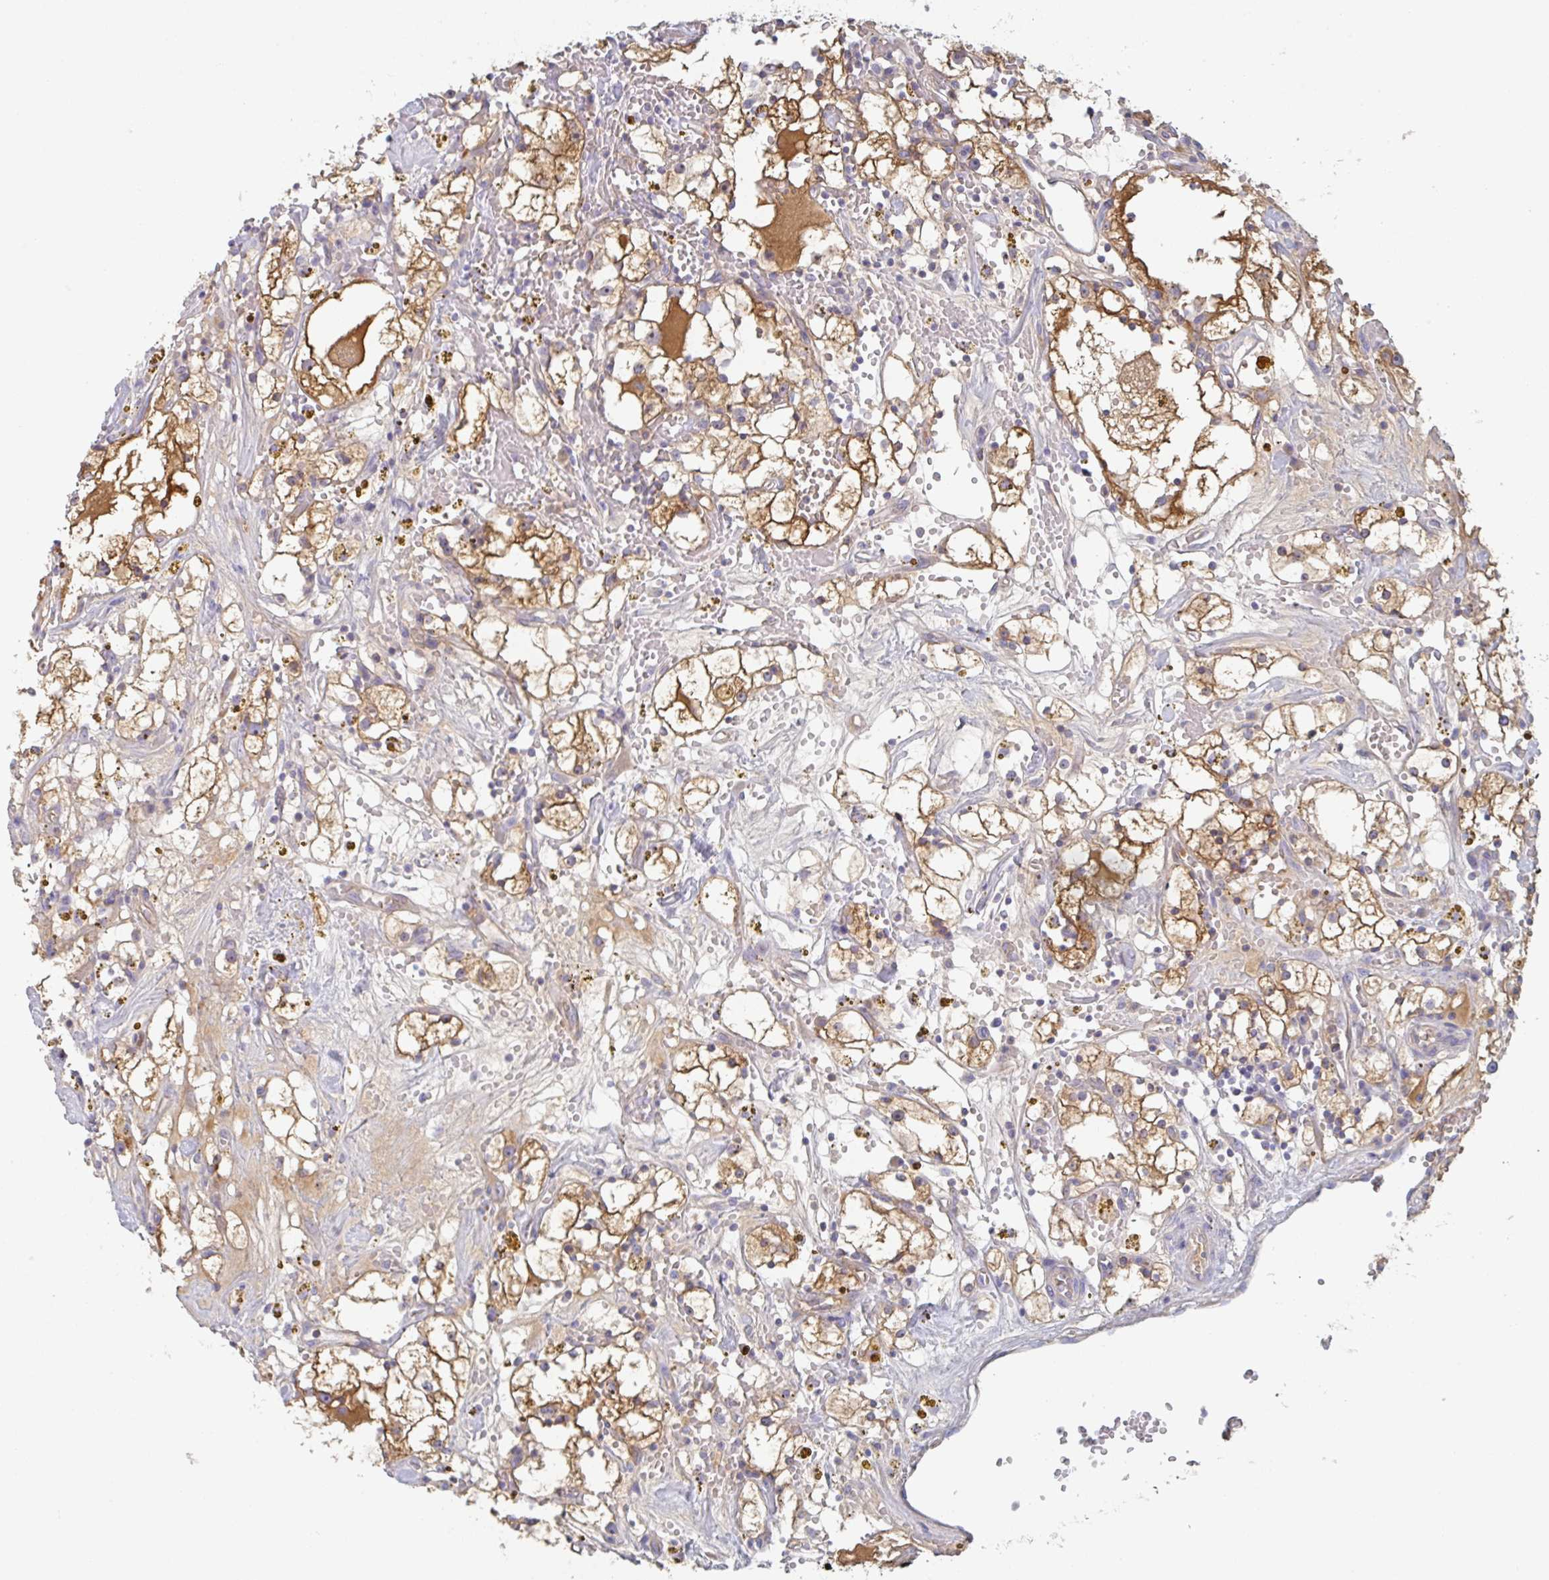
{"staining": {"intensity": "moderate", "quantity": ">75%", "location": "cytoplasmic/membranous"}, "tissue": "renal cancer", "cell_type": "Tumor cells", "image_type": "cancer", "snomed": [{"axis": "morphology", "description": "Adenocarcinoma, NOS"}, {"axis": "topography", "description": "Kidney"}], "caption": "Tumor cells exhibit medium levels of moderate cytoplasmic/membranous positivity in approximately >75% of cells in adenocarcinoma (renal).", "gene": "AMPD2", "patient": {"sex": "male", "age": 56}}